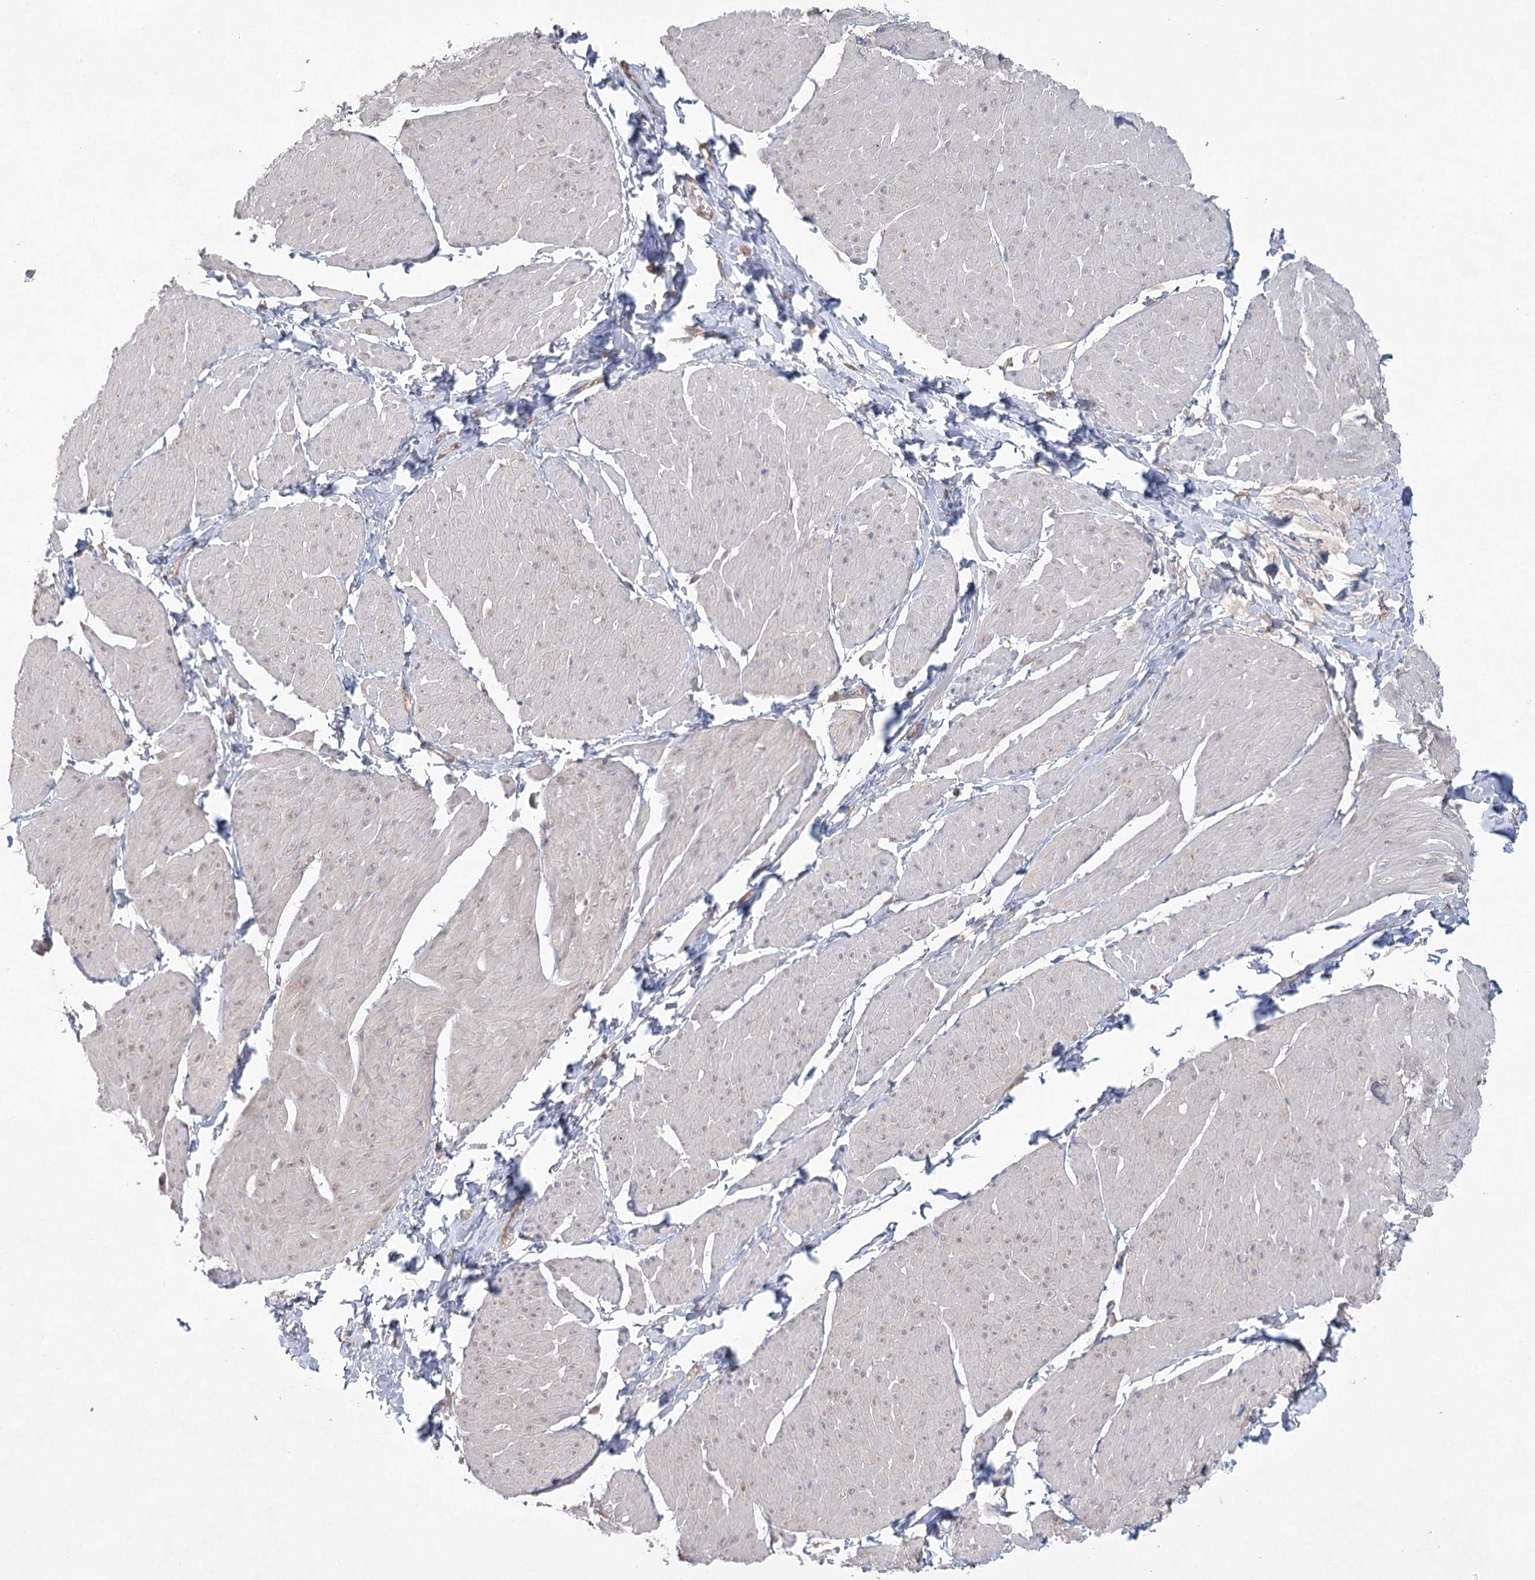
{"staining": {"intensity": "negative", "quantity": "none", "location": "none"}, "tissue": "smooth muscle", "cell_type": "Smooth muscle cells", "image_type": "normal", "snomed": [{"axis": "morphology", "description": "Urothelial carcinoma, High grade"}, {"axis": "topography", "description": "Urinary bladder"}], "caption": "An IHC image of normal smooth muscle is shown. There is no staining in smooth muscle cells of smooth muscle.", "gene": "EIF3A", "patient": {"sex": "male", "age": 46}}